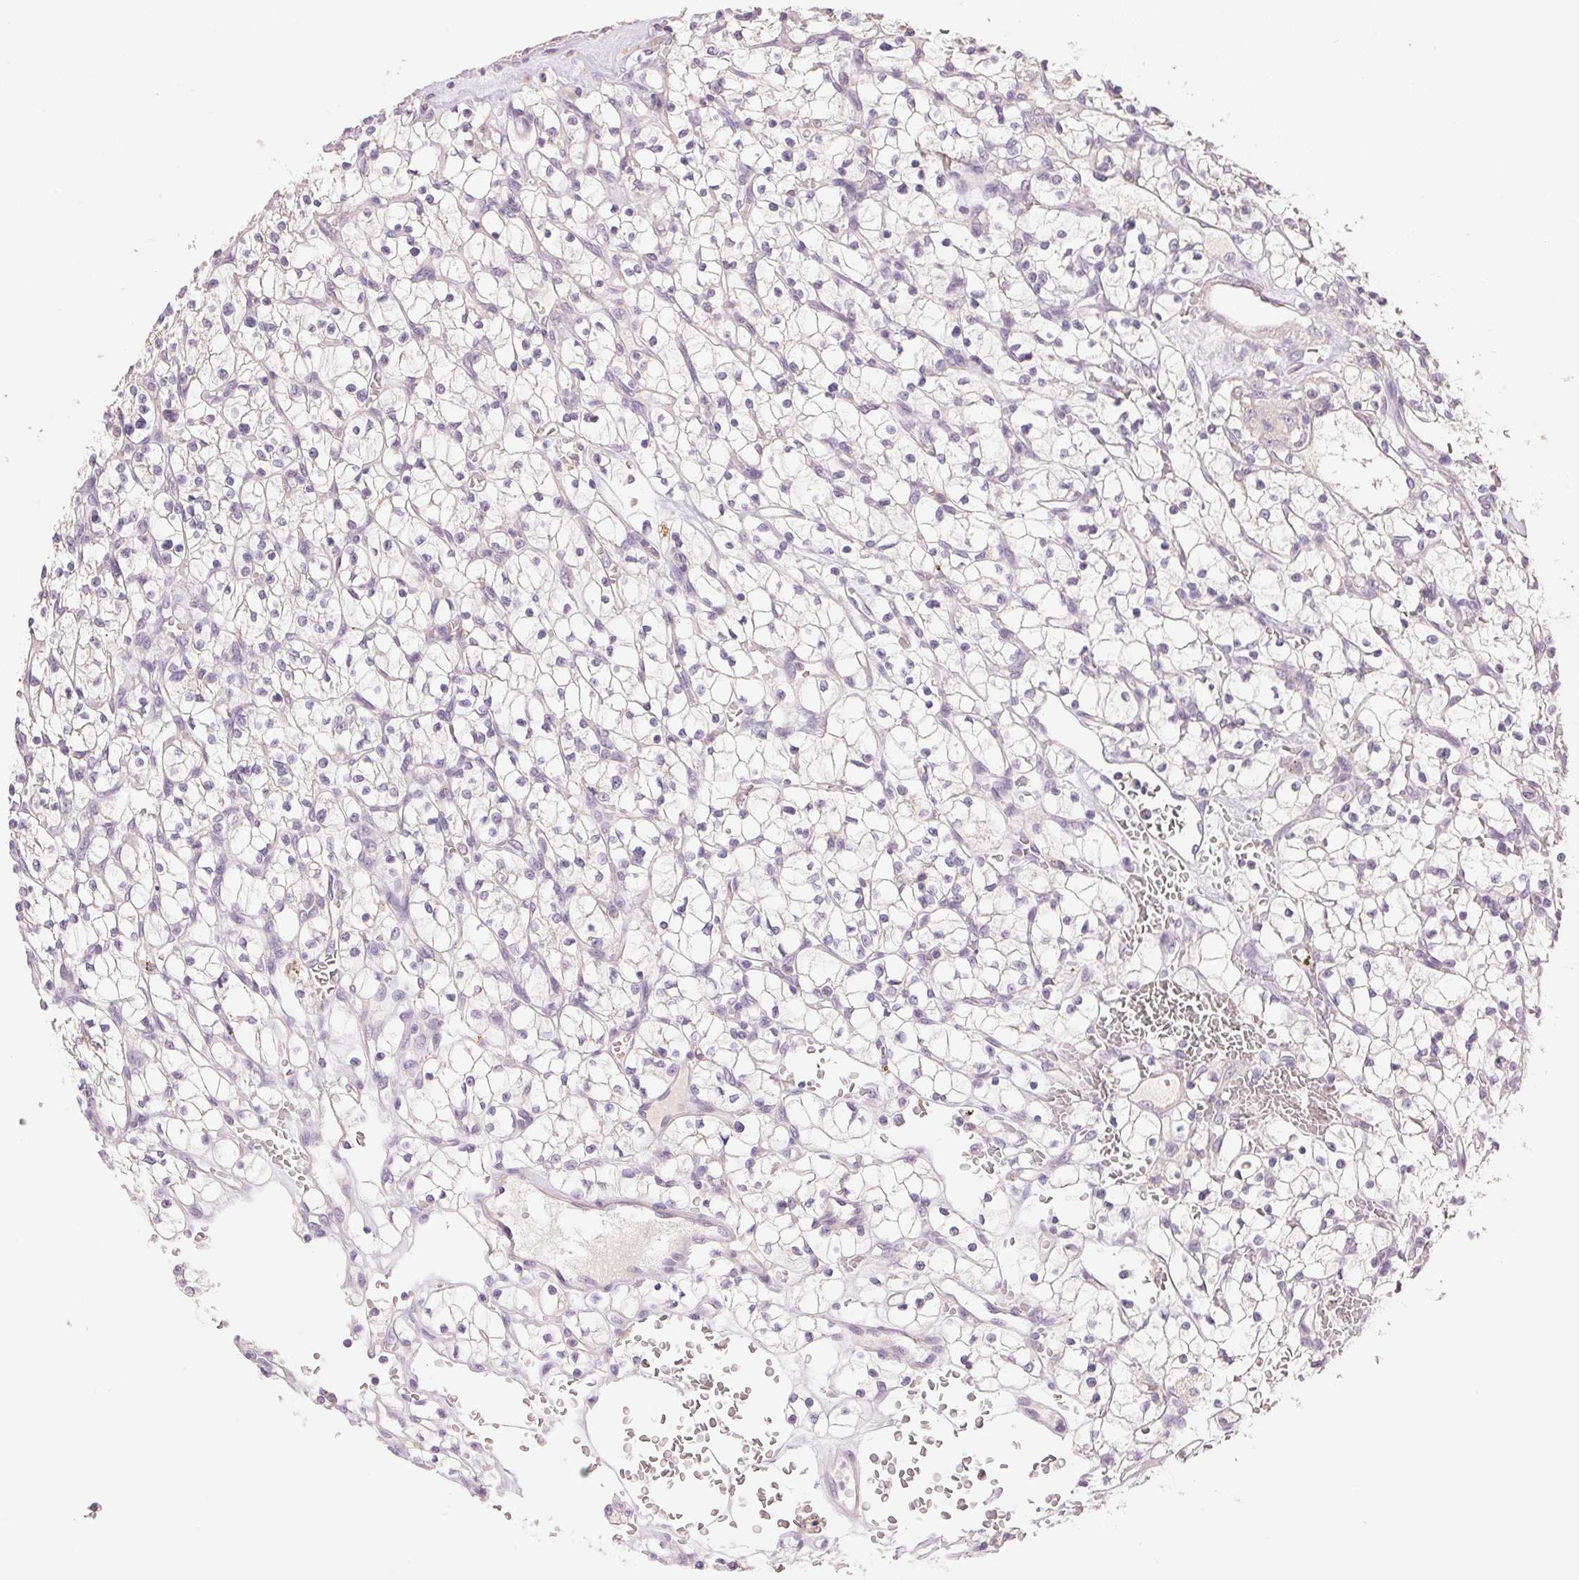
{"staining": {"intensity": "negative", "quantity": "none", "location": "none"}, "tissue": "renal cancer", "cell_type": "Tumor cells", "image_type": "cancer", "snomed": [{"axis": "morphology", "description": "Adenocarcinoma, NOS"}, {"axis": "topography", "description": "Kidney"}], "caption": "Immunohistochemical staining of renal adenocarcinoma exhibits no significant positivity in tumor cells.", "gene": "LYZL6", "patient": {"sex": "female", "age": 64}}